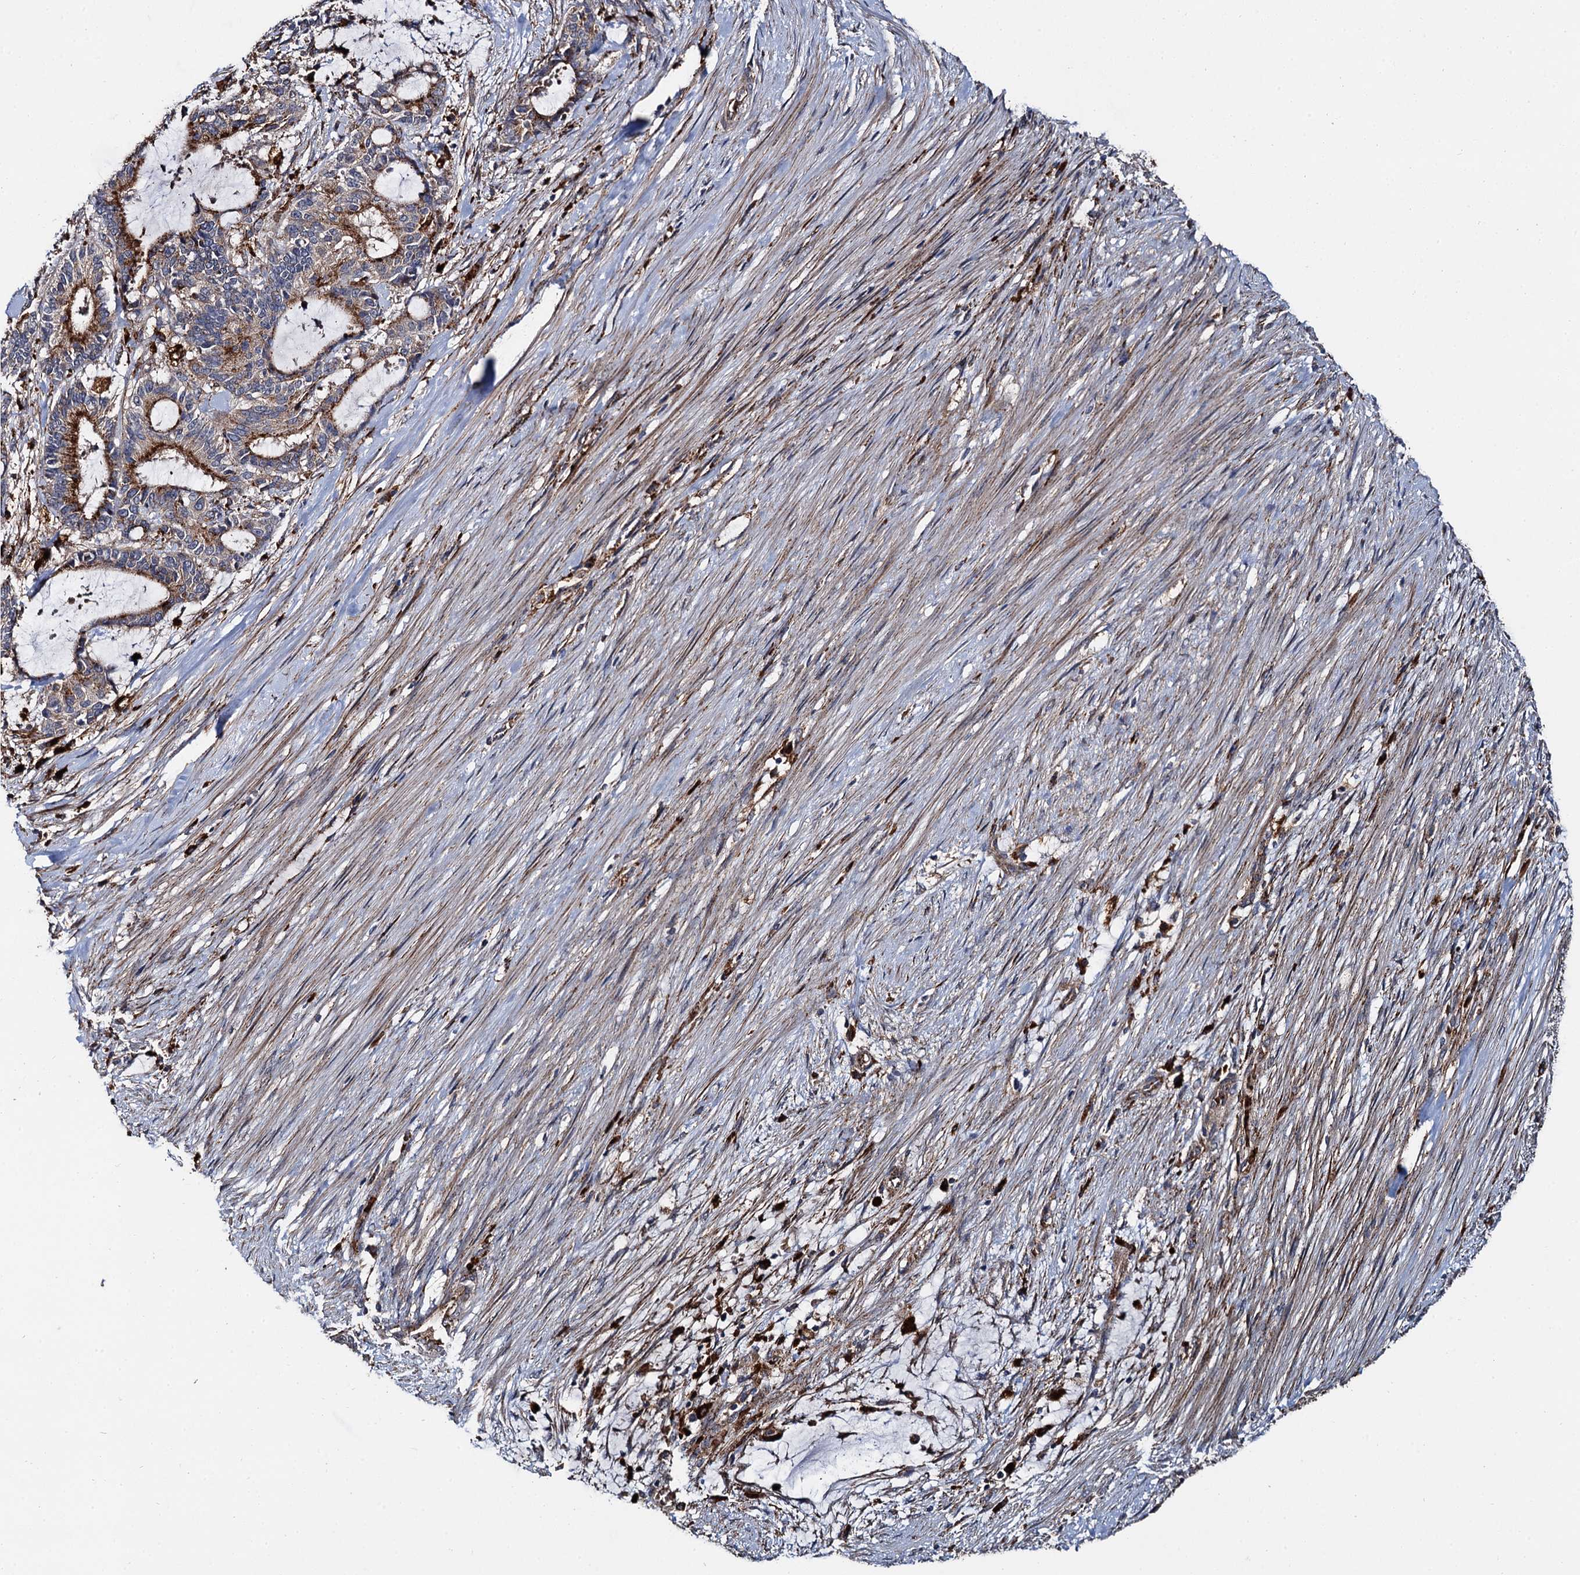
{"staining": {"intensity": "strong", "quantity": "25%-75%", "location": "cytoplasmic/membranous"}, "tissue": "liver cancer", "cell_type": "Tumor cells", "image_type": "cancer", "snomed": [{"axis": "morphology", "description": "Normal tissue, NOS"}, {"axis": "morphology", "description": "Cholangiocarcinoma"}, {"axis": "topography", "description": "Liver"}, {"axis": "topography", "description": "Peripheral nerve tissue"}], "caption": "Liver cholangiocarcinoma tissue exhibits strong cytoplasmic/membranous staining in about 25%-75% of tumor cells, visualized by immunohistochemistry.", "gene": "GBA1", "patient": {"sex": "female", "age": 73}}